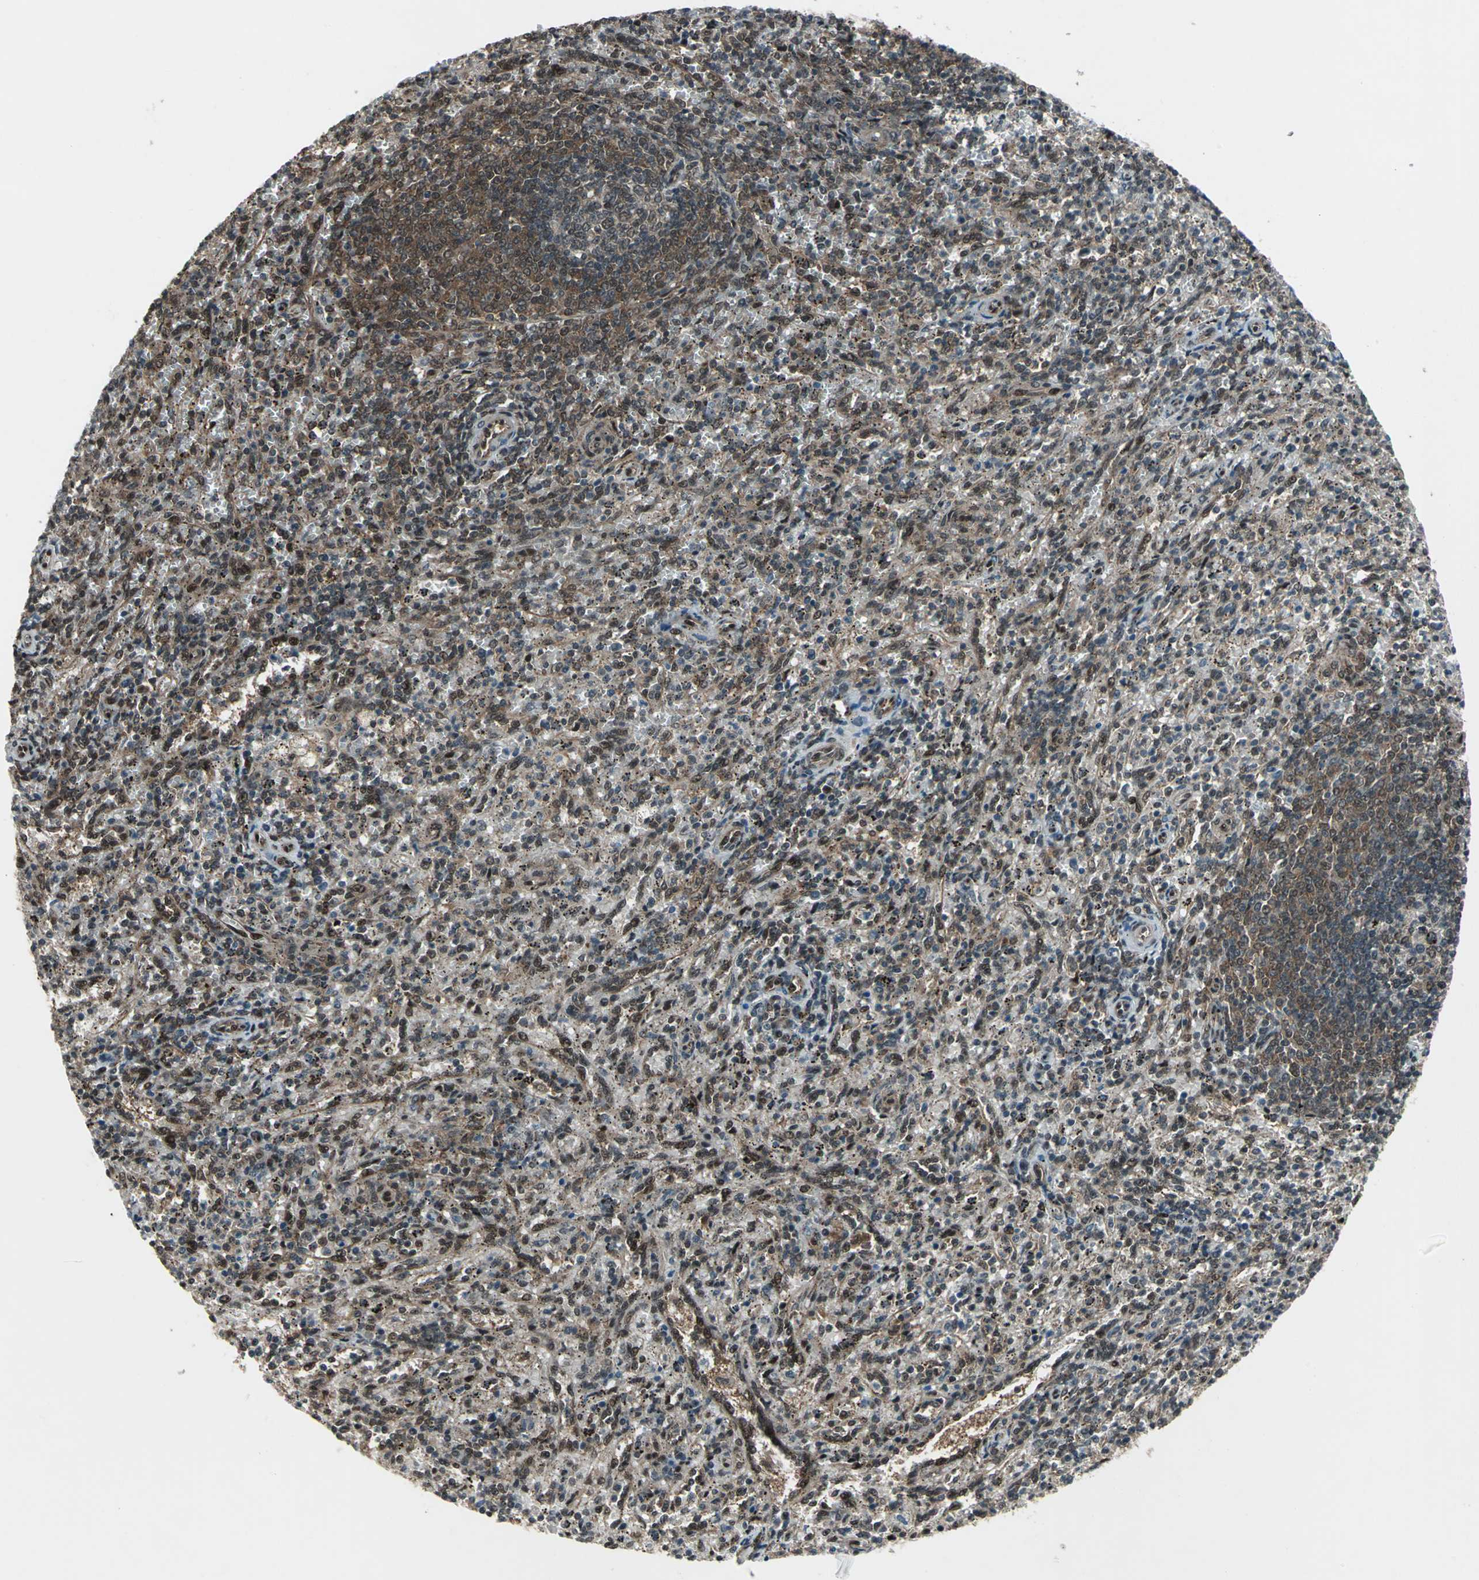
{"staining": {"intensity": "weak", "quantity": ">75%", "location": "cytoplasmic/membranous,nuclear"}, "tissue": "spleen", "cell_type": "Cells in red pulp", "image_type": "normal", "snomed": [{"axis": "morphology", "description": "Normal tissue, NOS"}, {"axis": "topography", "description": "Spleen"}], "caption": "Spleen stained with immunohistochemistry exhibits weak cytoplasmic/membranous,nuclear staining in about >75% of cells in red pulp.", "gene": "COPS5", "patient": {"sex": "female", "age": 10}}